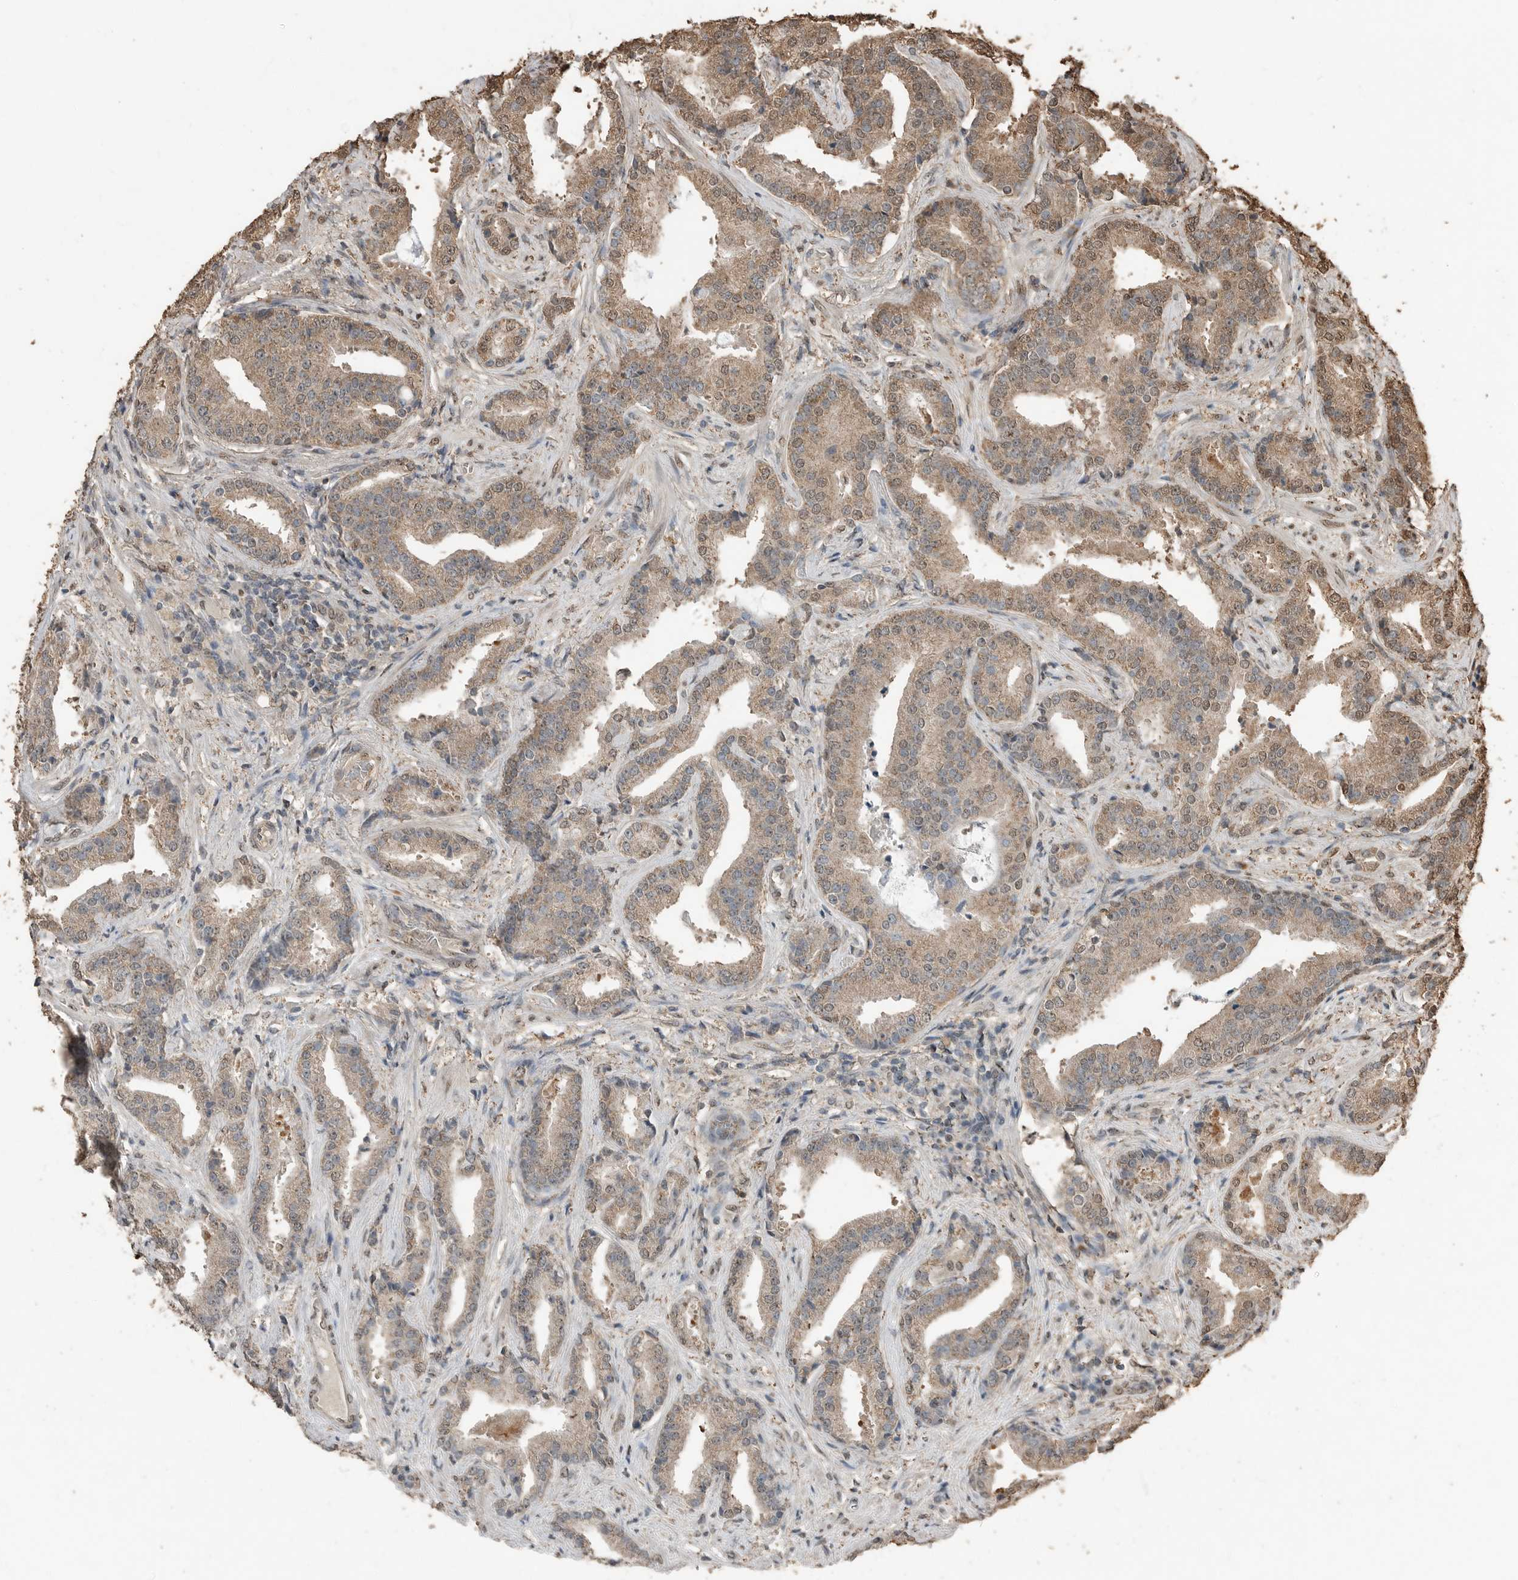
{"staining": {"intensity": "moderate", "quantity": ">75%", "location": "cytoplasmic/membranous,nuclear"}, "tissue": "prostate cancer", "cell_type": "Tumor cells", "image_type": "cancer", "snomed": [{"axis": "morphology", "description": "Adenocarcinoma, Low grade"}, {"axis": "topography", "description": "Prostate"}], "caption": "Immunohistochemistry histopathology image of neoplastic tissue: prostate cancer (adenocarcinoma (low-grade)) stained using IHC exhibits medium levels of moderate protein expression localized specifically in the cytoplasmic/membranous and nuclear of tumor cells, appearing as a cytoplasmic/membranous and nuclear brown color.", "gene": "BLZF1", "patient": {"sex": "male", "age": 67}}